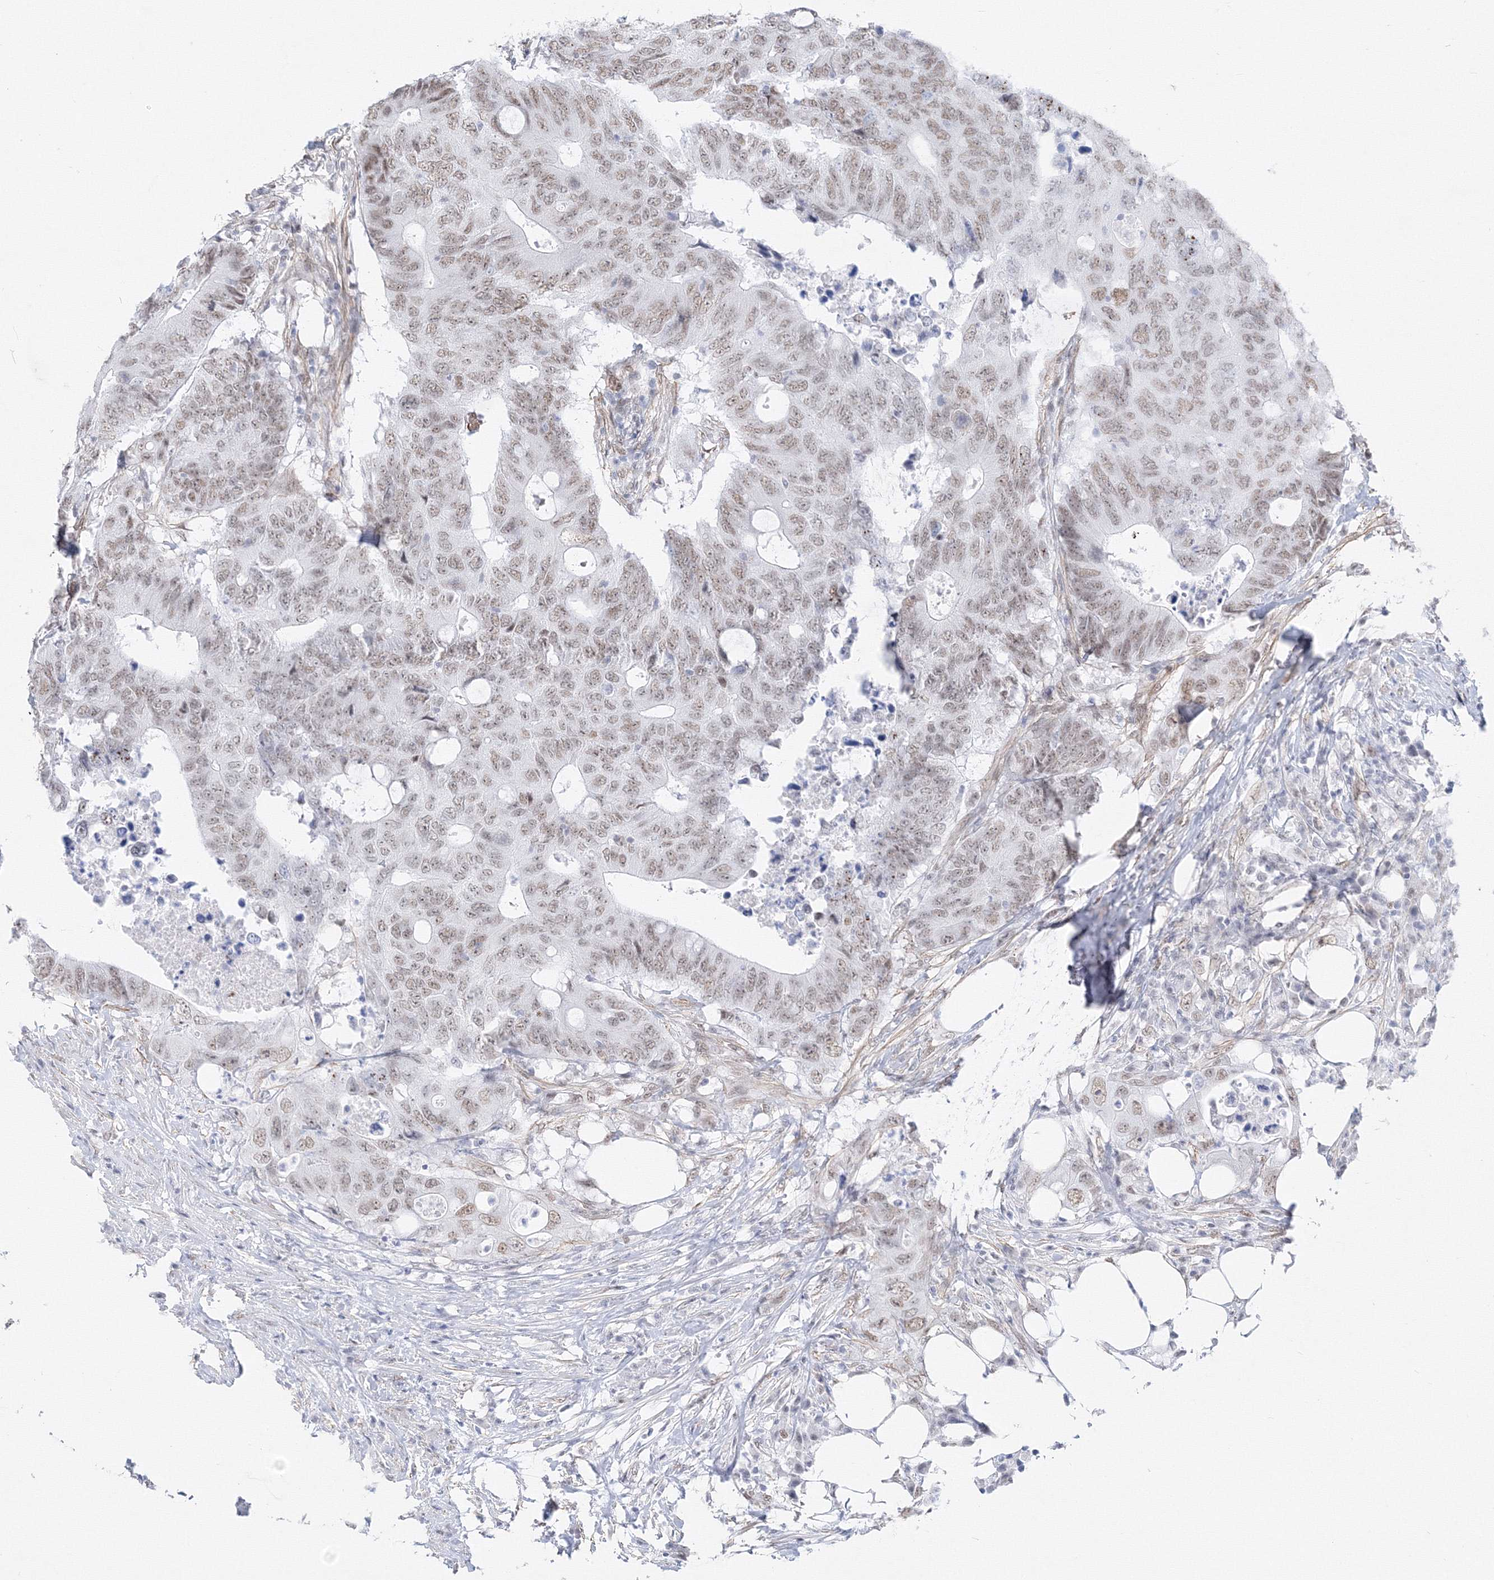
{"staining": {"intensity": "weak", "quantity": ">75%", "location": "nuclear"}, "tissue": "colorectal cancer", "cell_type": "Tumor cells", "image_type": "cancer", "snomed": [{"axis": "morphology", "description": "Adenocarcinoma, NOS"}, {"axis": "topography", "description": "Colon"}], "caption": "There is low levels of weak nuclear staining in tumor cells of adenocarcinoma (colorectal), as demonstrated by immunohistochemical staining (brown color).", "gene": "ZNF638", "patient": {"sex": "male", "age": 71}}